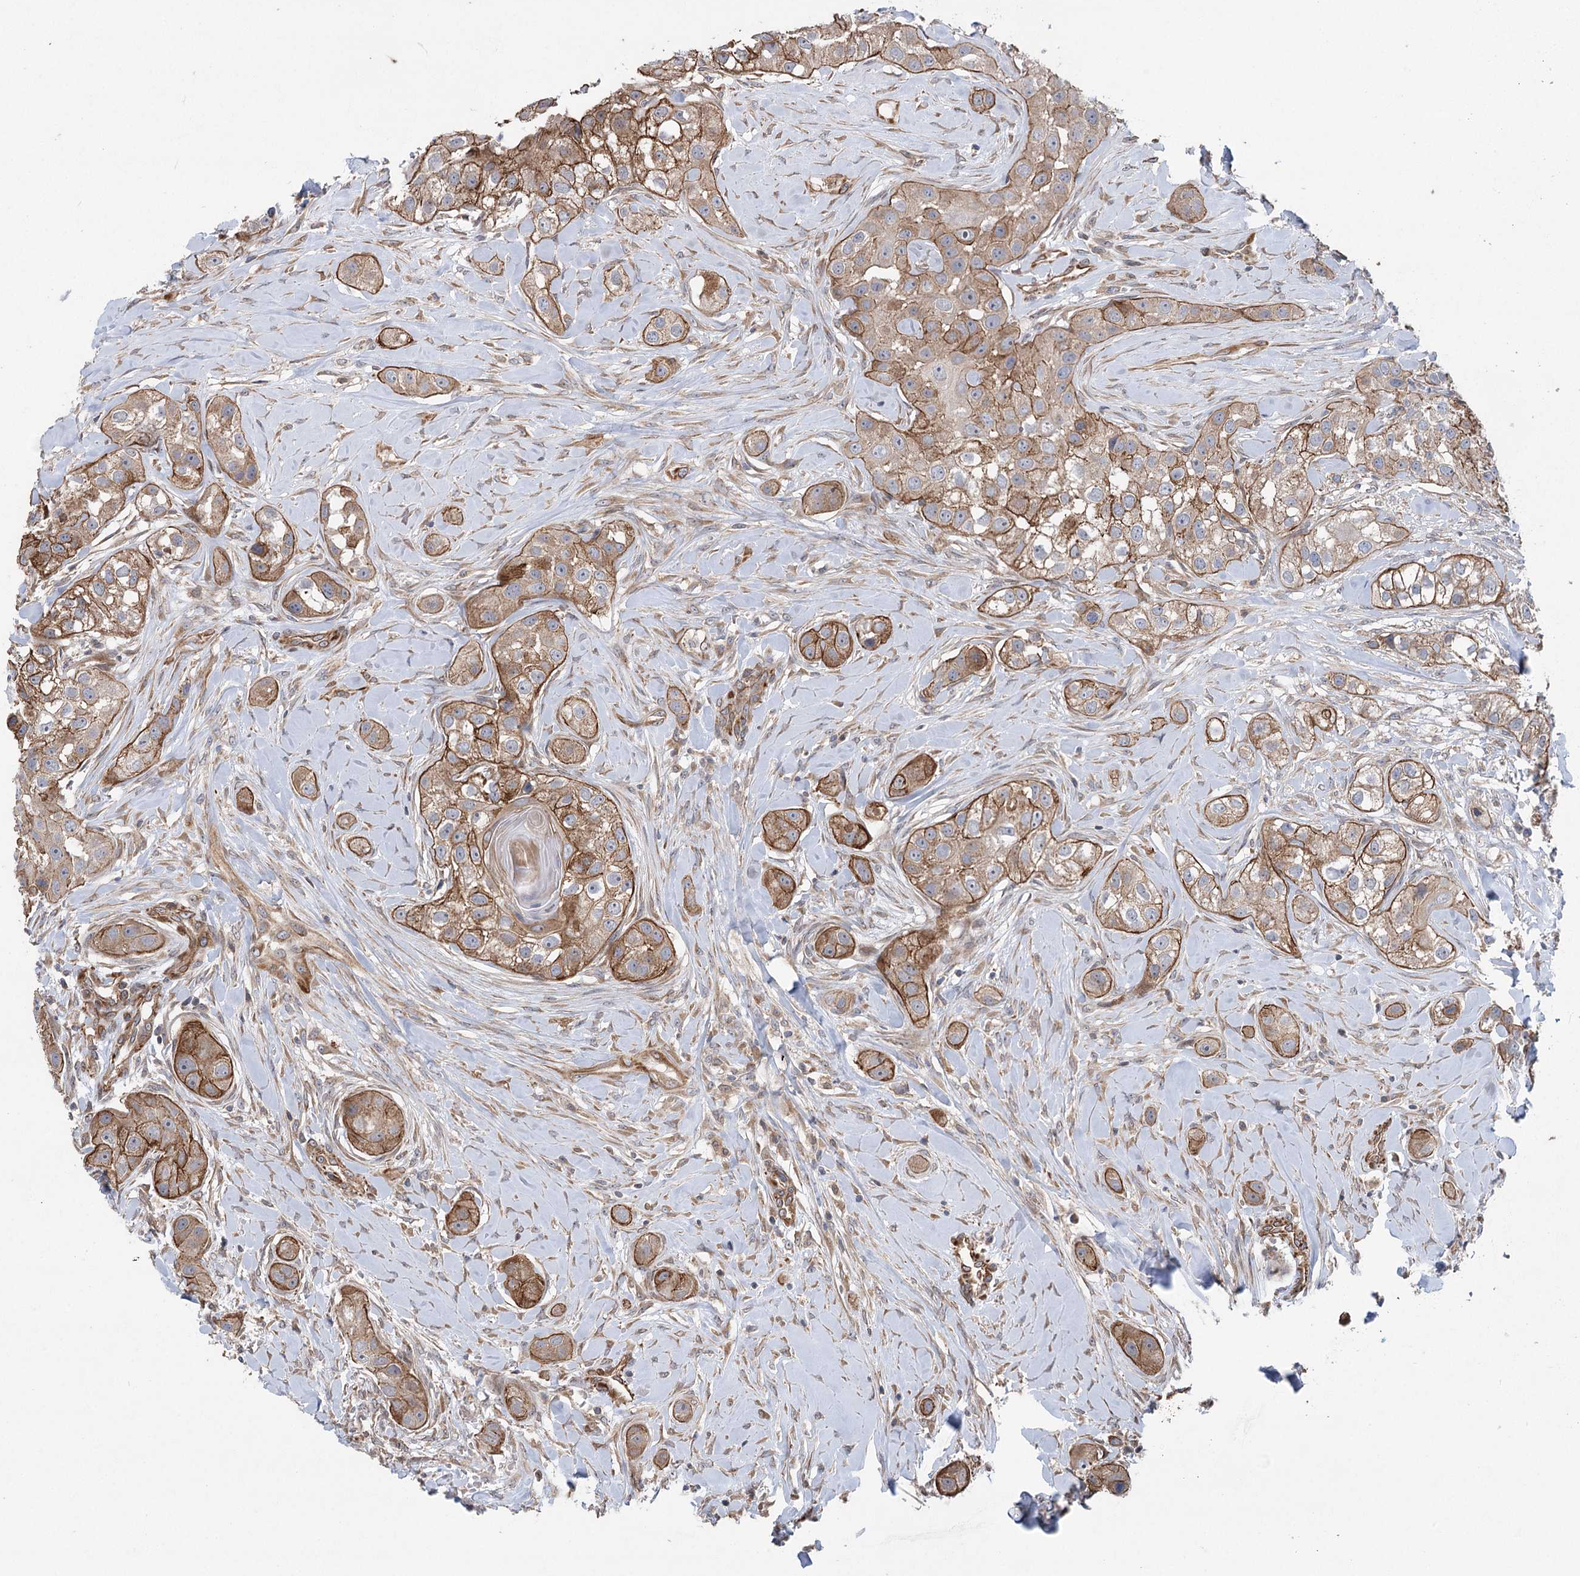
{"staining": {"intensity": "moderate", "quantity": ">75%", "location": "cytoplasmic/membranous"}, "tissue": "head and neck cancer", "cell_type": "Tumor cells", "image_type": "cancer", "snomed": [{"axis": "morphology", "description": "Normal tissue, NOS"}, {"axis": "morphology", "description": "Squamous cell carcinoma, NOS"}, {"axis": "topography", "description": "Skeletal muscle"}, {"axis": "topography", "description": "Head-Neck"}], "caption": "This image exhibits immunohistochemistry staining of human squamous cell carcinoma (head and neck), with medium moderate cytoplasmic/membranous positivity in about >75% of tumor cells.", "gene": "RWDD4", "patient": {"sex": "male", "age": 51}}